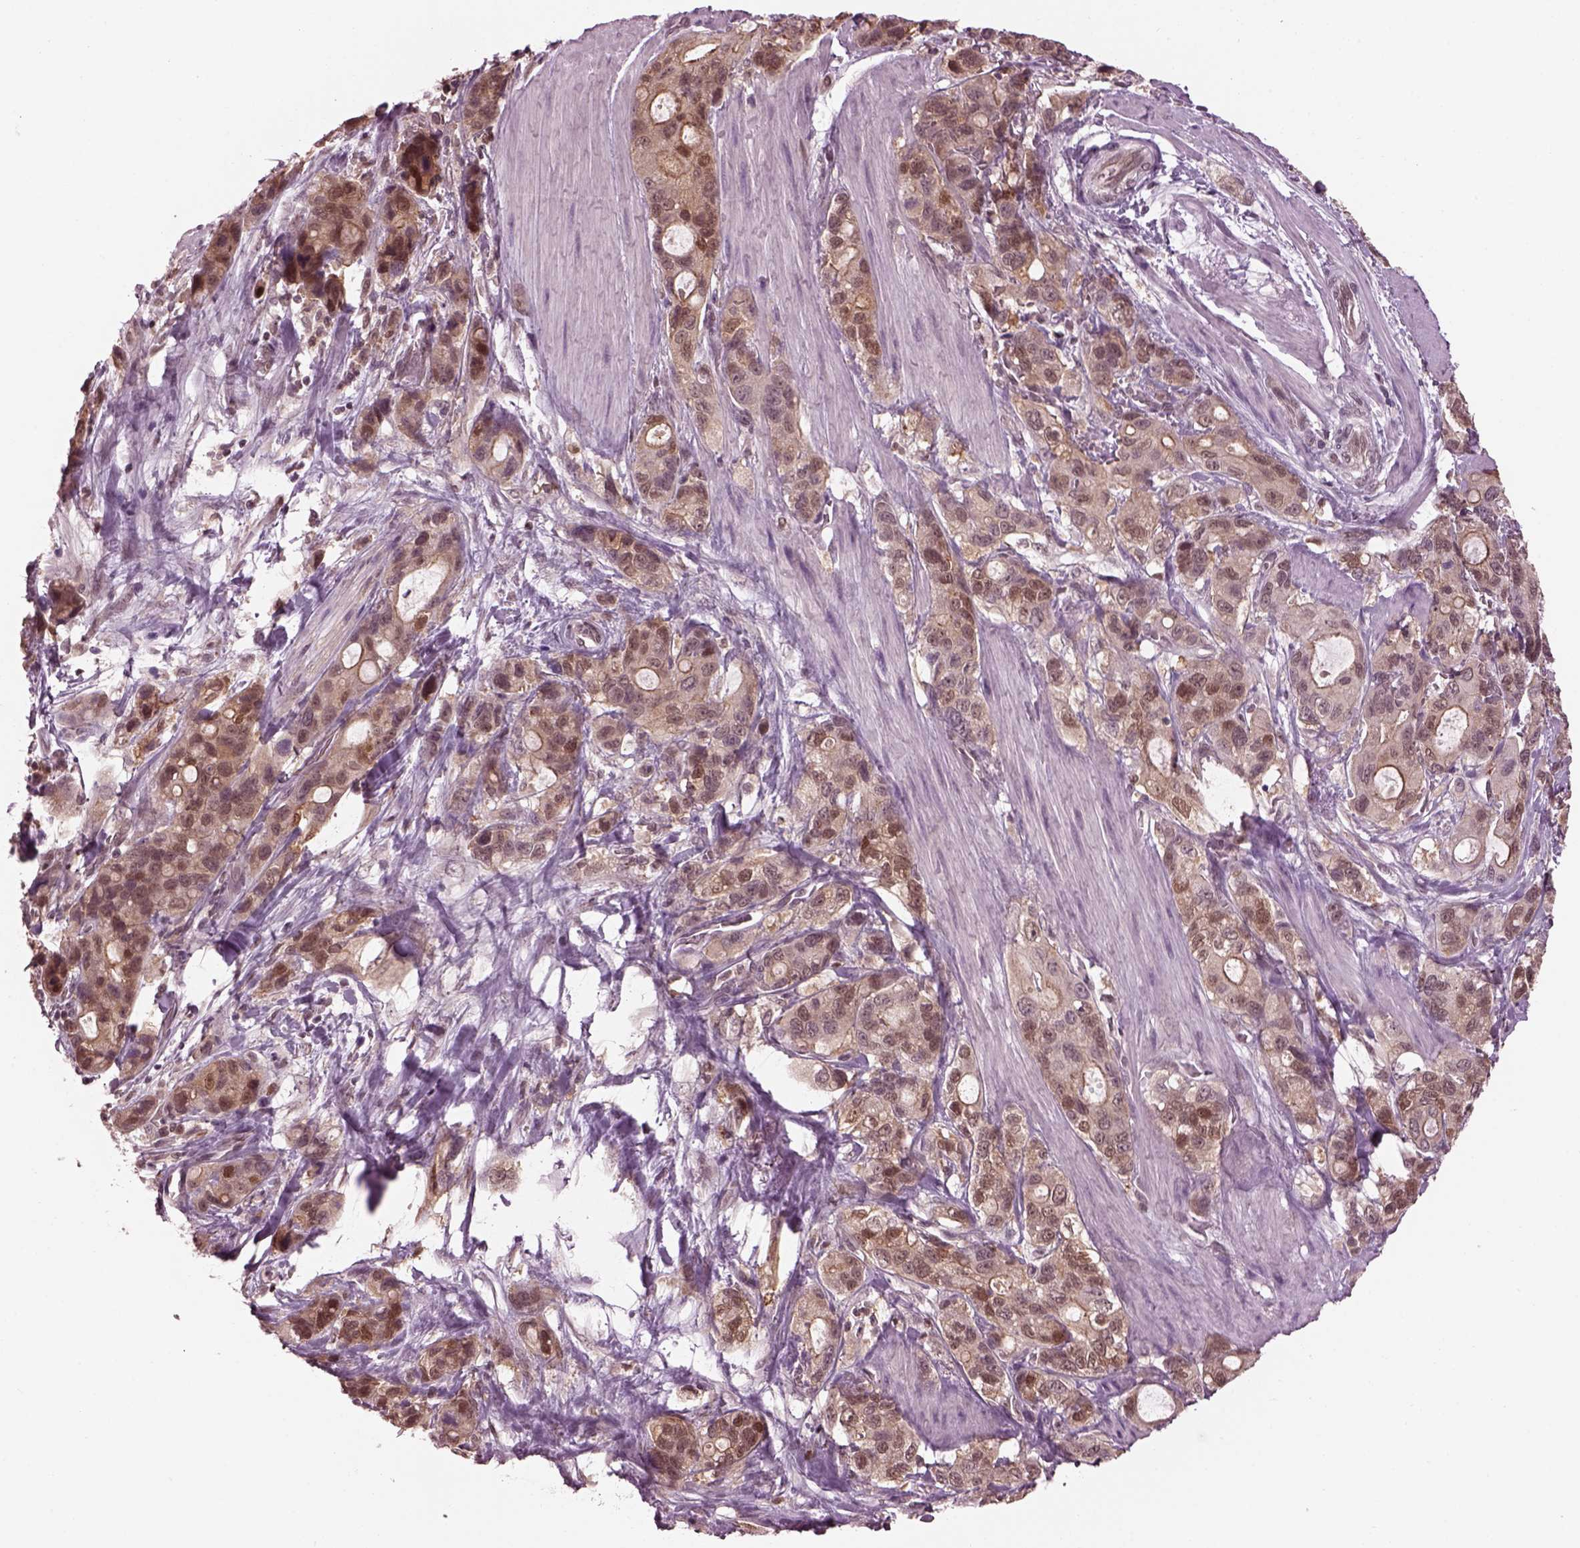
{"staining": {"intensity": "weak", "quantity": "25%-75%", "location": "cytoplasmic/membranous,nuclear"}, "tissue": "stomach cancer", "cell_type": "Tumor cells", "image_type": "cancer", "snomed": [{"axis": "morphology", "description": "Adenocarcinoma, NOS"}, {"axis": "topography", "description": "Stomach"}], "caption": "This is an image of immunohistochemistry staining of stomach cancer (adenocarcinoma), which shows weak staining in the cytoplasmic/membranous and nuclear of tumor cells.", "gene": "SRI", "patient": {"sex": "male", "age": 63}}